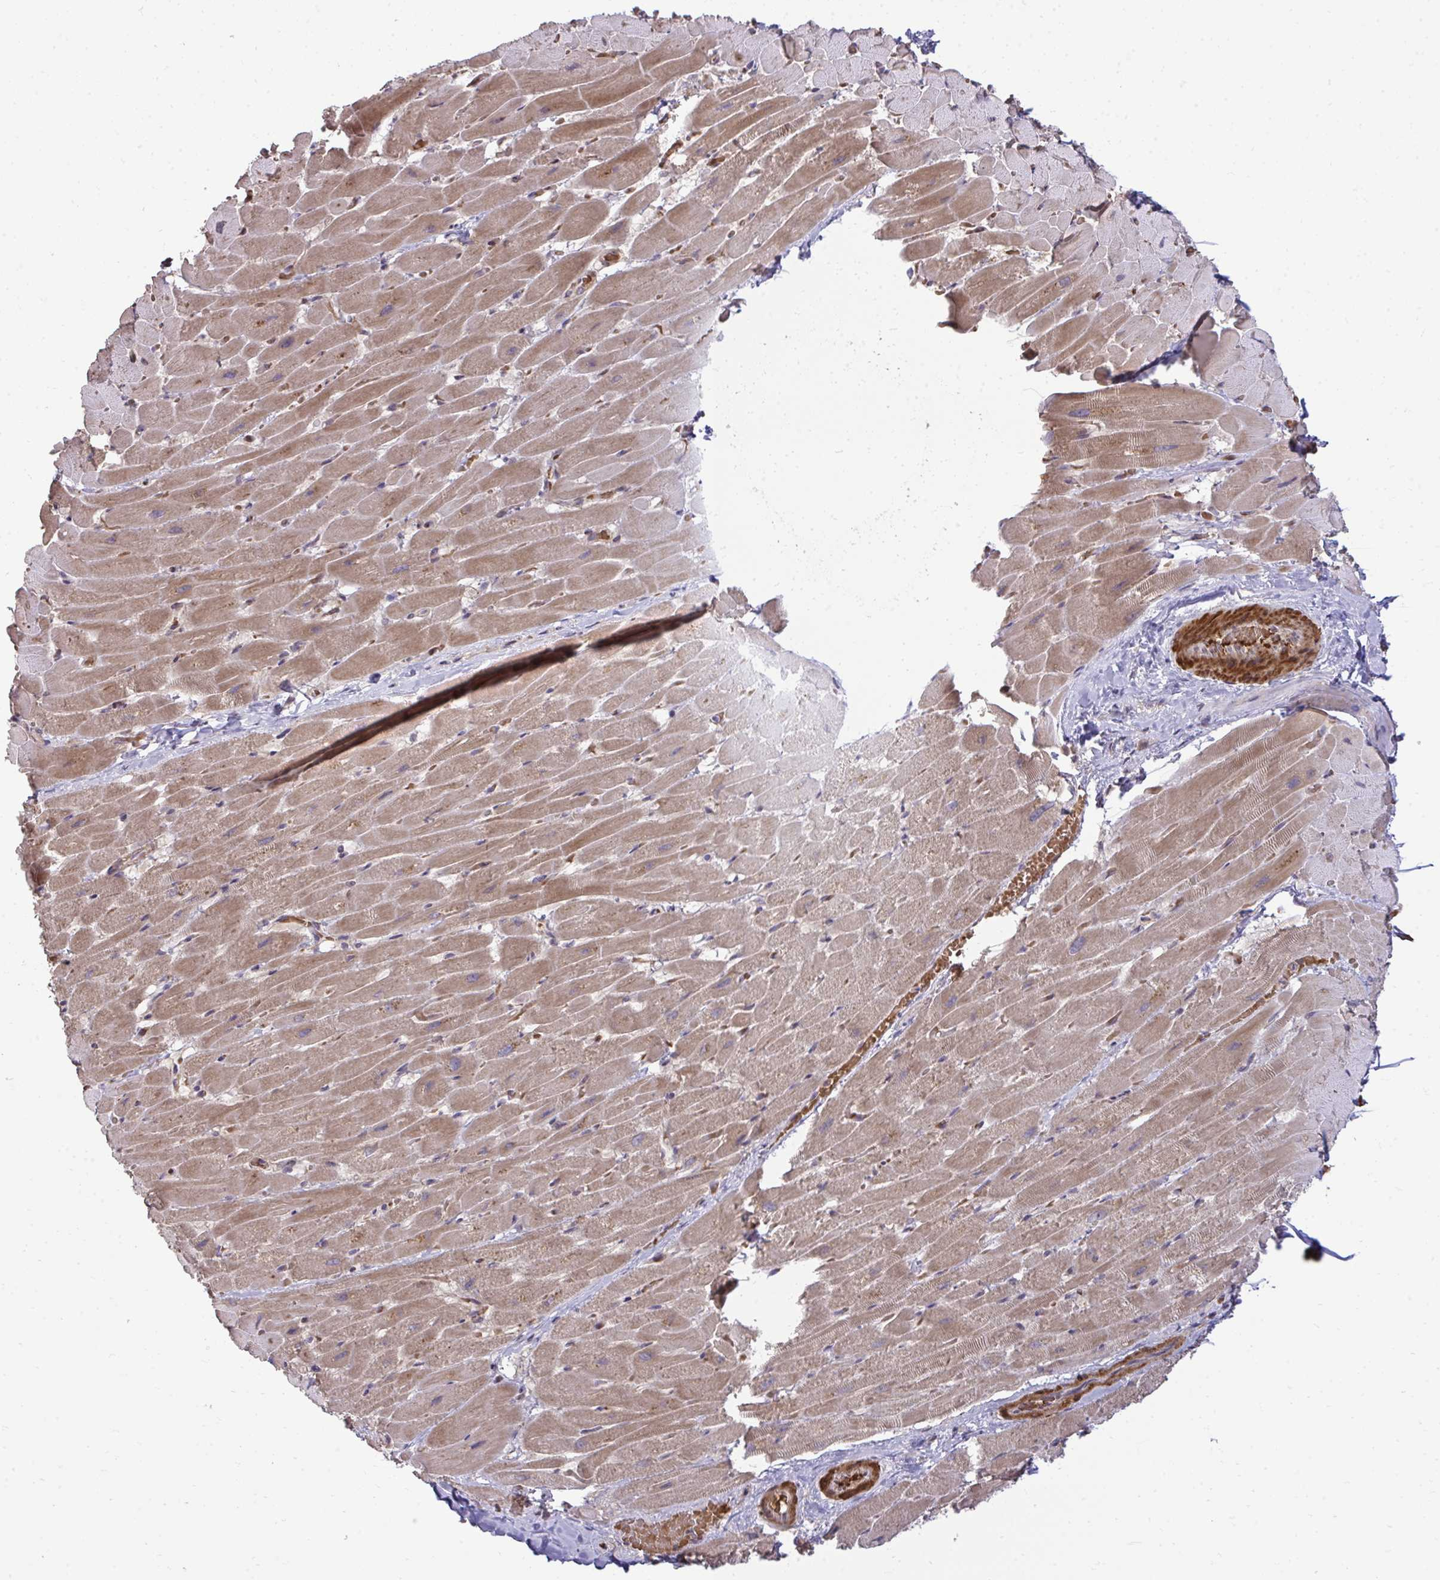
{"staining": {"intensity": "moderate", "quantity": ">75%", "location": "cytoplasmic/membranous"}, "tissue": "heart muscle", "cell_type": "Cardiomyocytes", "image_type": "normal", "snomed": [{"axis": "morphology", "description": "Normal tissue, NOS"}, {"axis": "topography", "description": "Heart"}], "caption": "This micrograph exhibits IHC staining of benign human heart muscle, with medium moderate cytoplasmic/membranous positivity in about >75% of cardiomyocytes.", "gene": "ZSCAN9", "patient": {"sex": "male", "age": 37}}